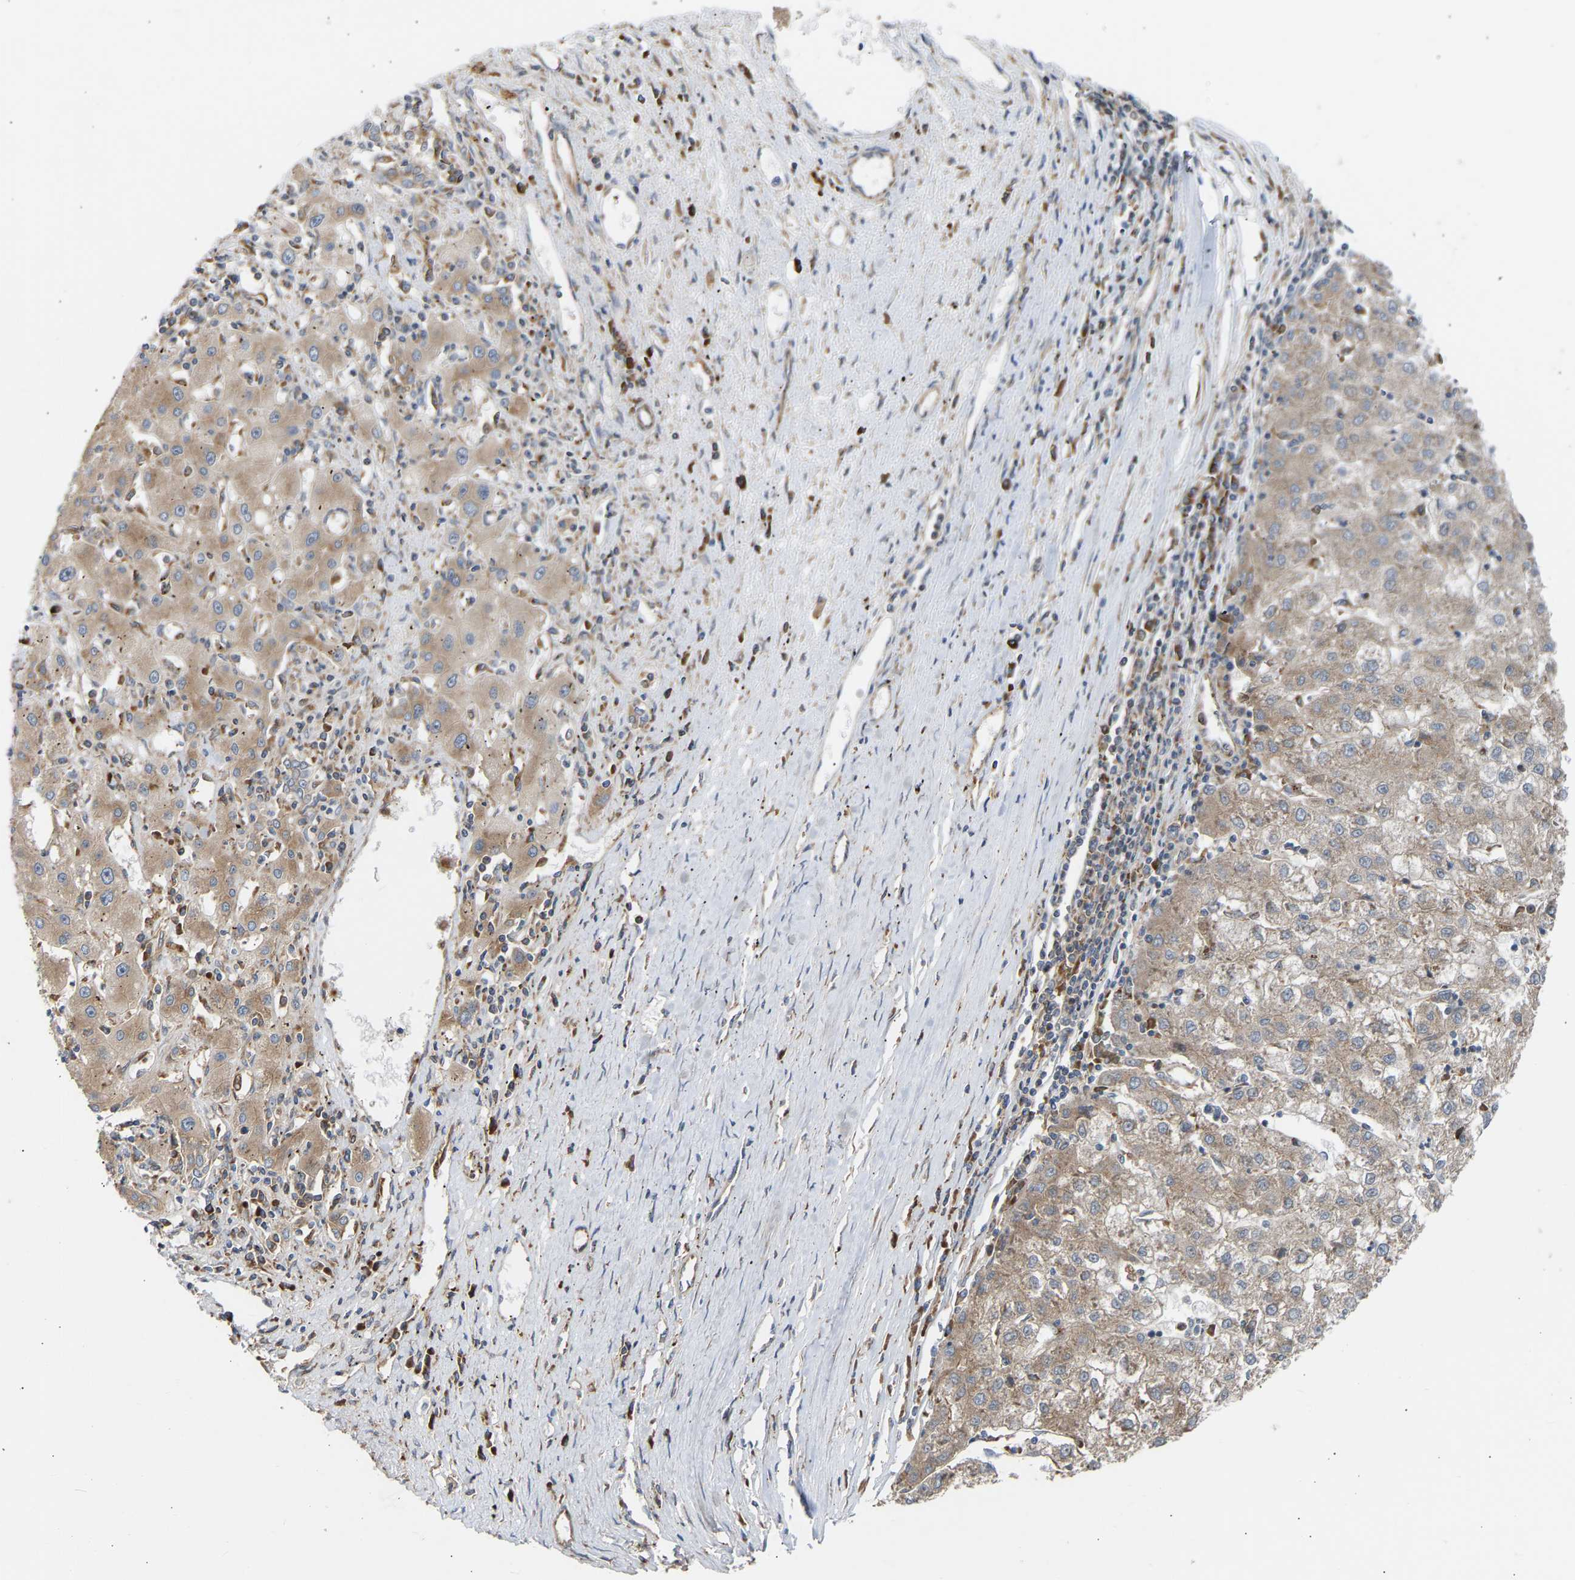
{"staining": {"intensity": "weak", "quantity": ">75%", "location": "cytoplasmic/membranous"}, "tissue": "liver cancer", "cell_type": "Tumor cells", "image_type": "cancer", "snomed": [{"axis": "morphology", "description": "Carcinoma, Hepatocellular, NOS"}, {"axis": "topography", "description": "Liver"}], "caption": "A brown stain highlights weak cytoplasmic/membranous expression of a protein in human hepatocellular carcinoma (liver) tumor cells.", "gene": "GCN1", "patient": {"sex": "male", "age": 72}}